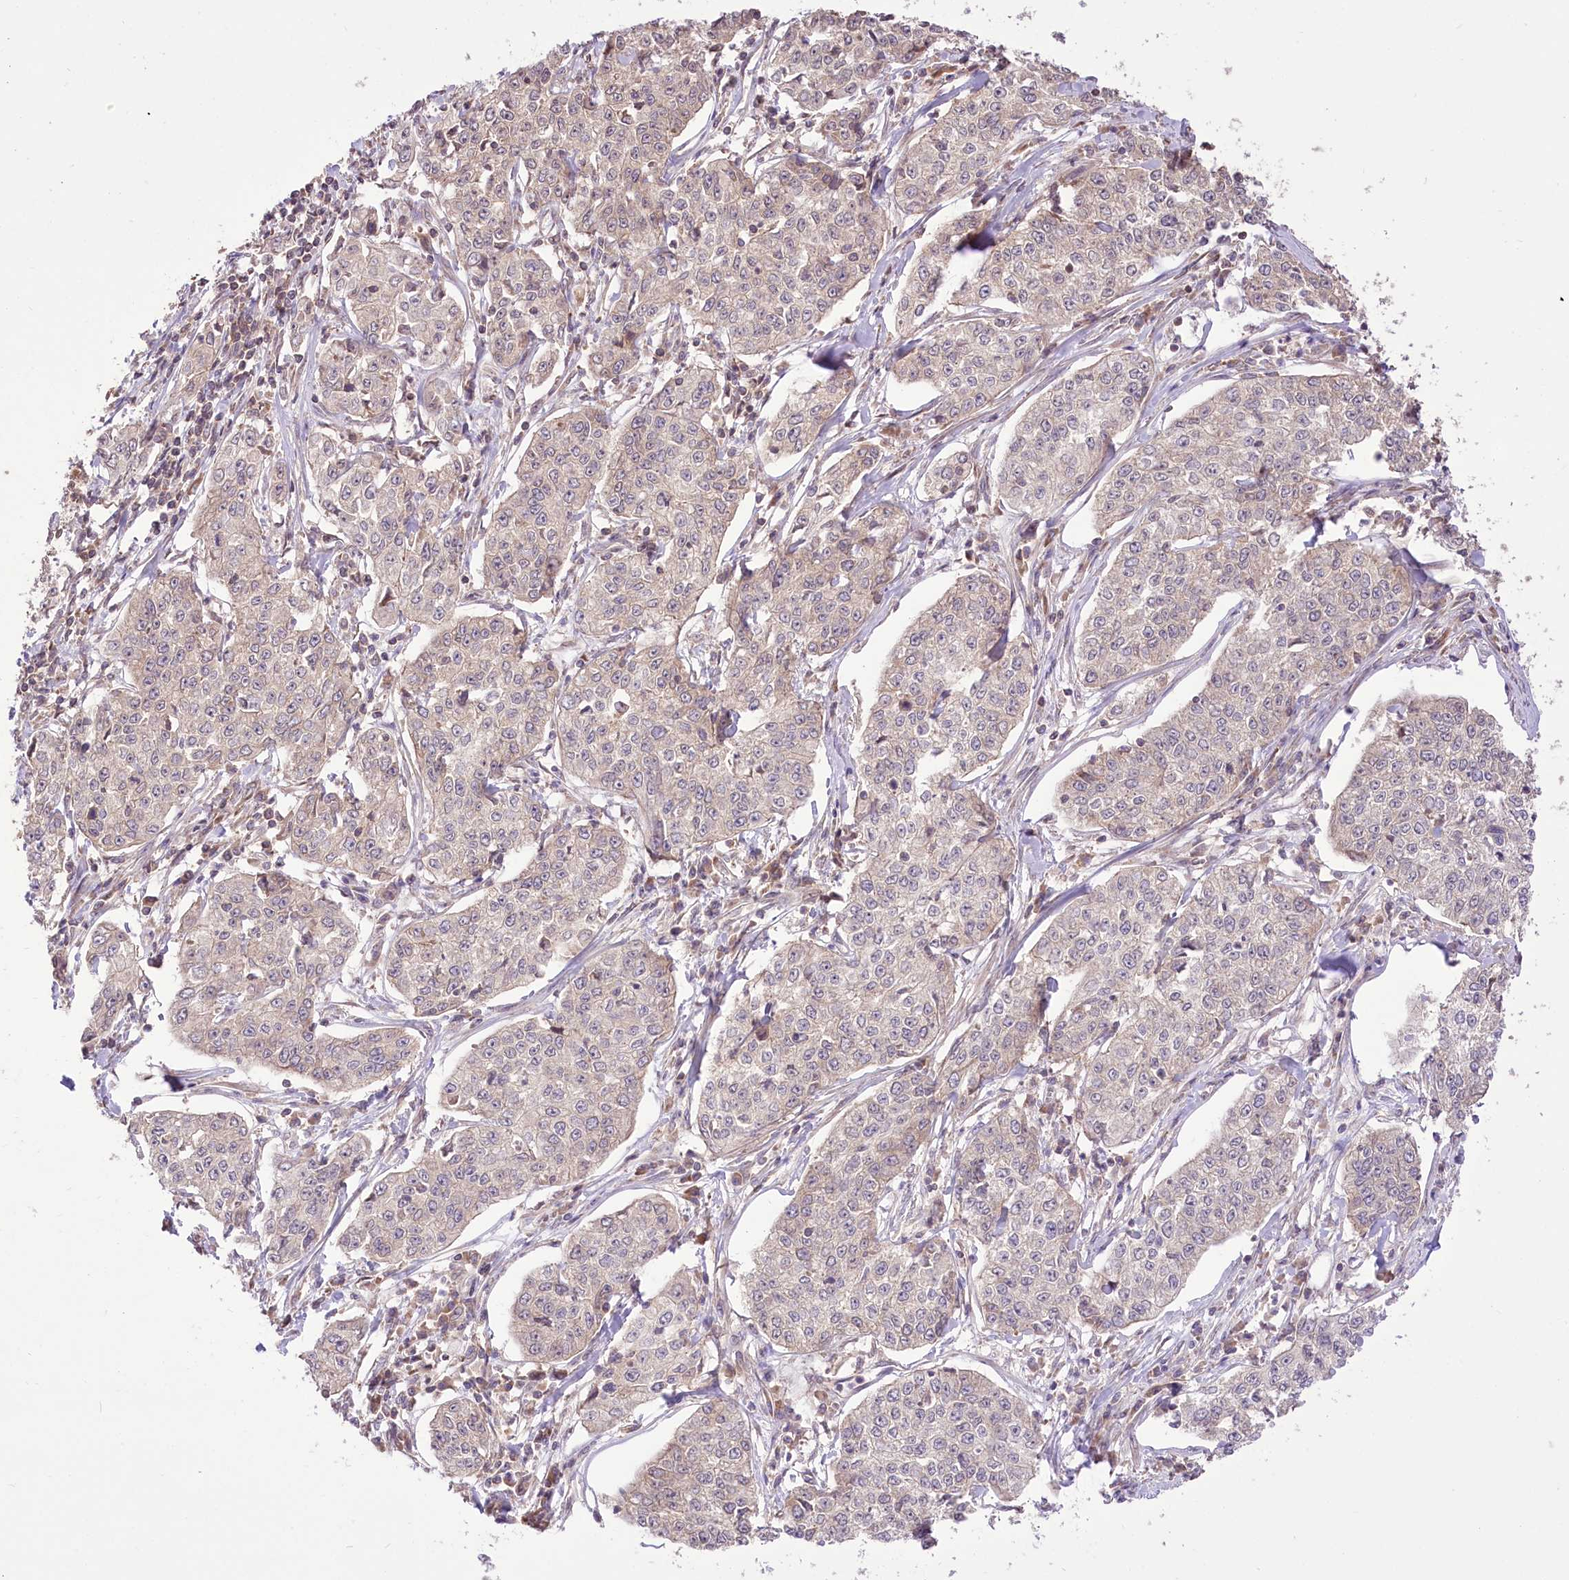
{"staining": {"intensity": "negative", "quantity": "none", "location": "none"}, "tissue": "cervical cancer", "cell_type": "Tumor cells", "image_type": "cancer", "snomed": [{"axis": "morphology", "description": "Squamous cell carcinoma, NOS"}, {"axis": "topography", "description": "Cervix"}], "caption": "Immunohistochemistry photomicrograph of cervical cancer (squamous cell carcinoma) stained for a protein (brown), which reveals no positivity in tumor cells.", "gene": "XYLB", "patient": {"sex": "female", "age": 35}}